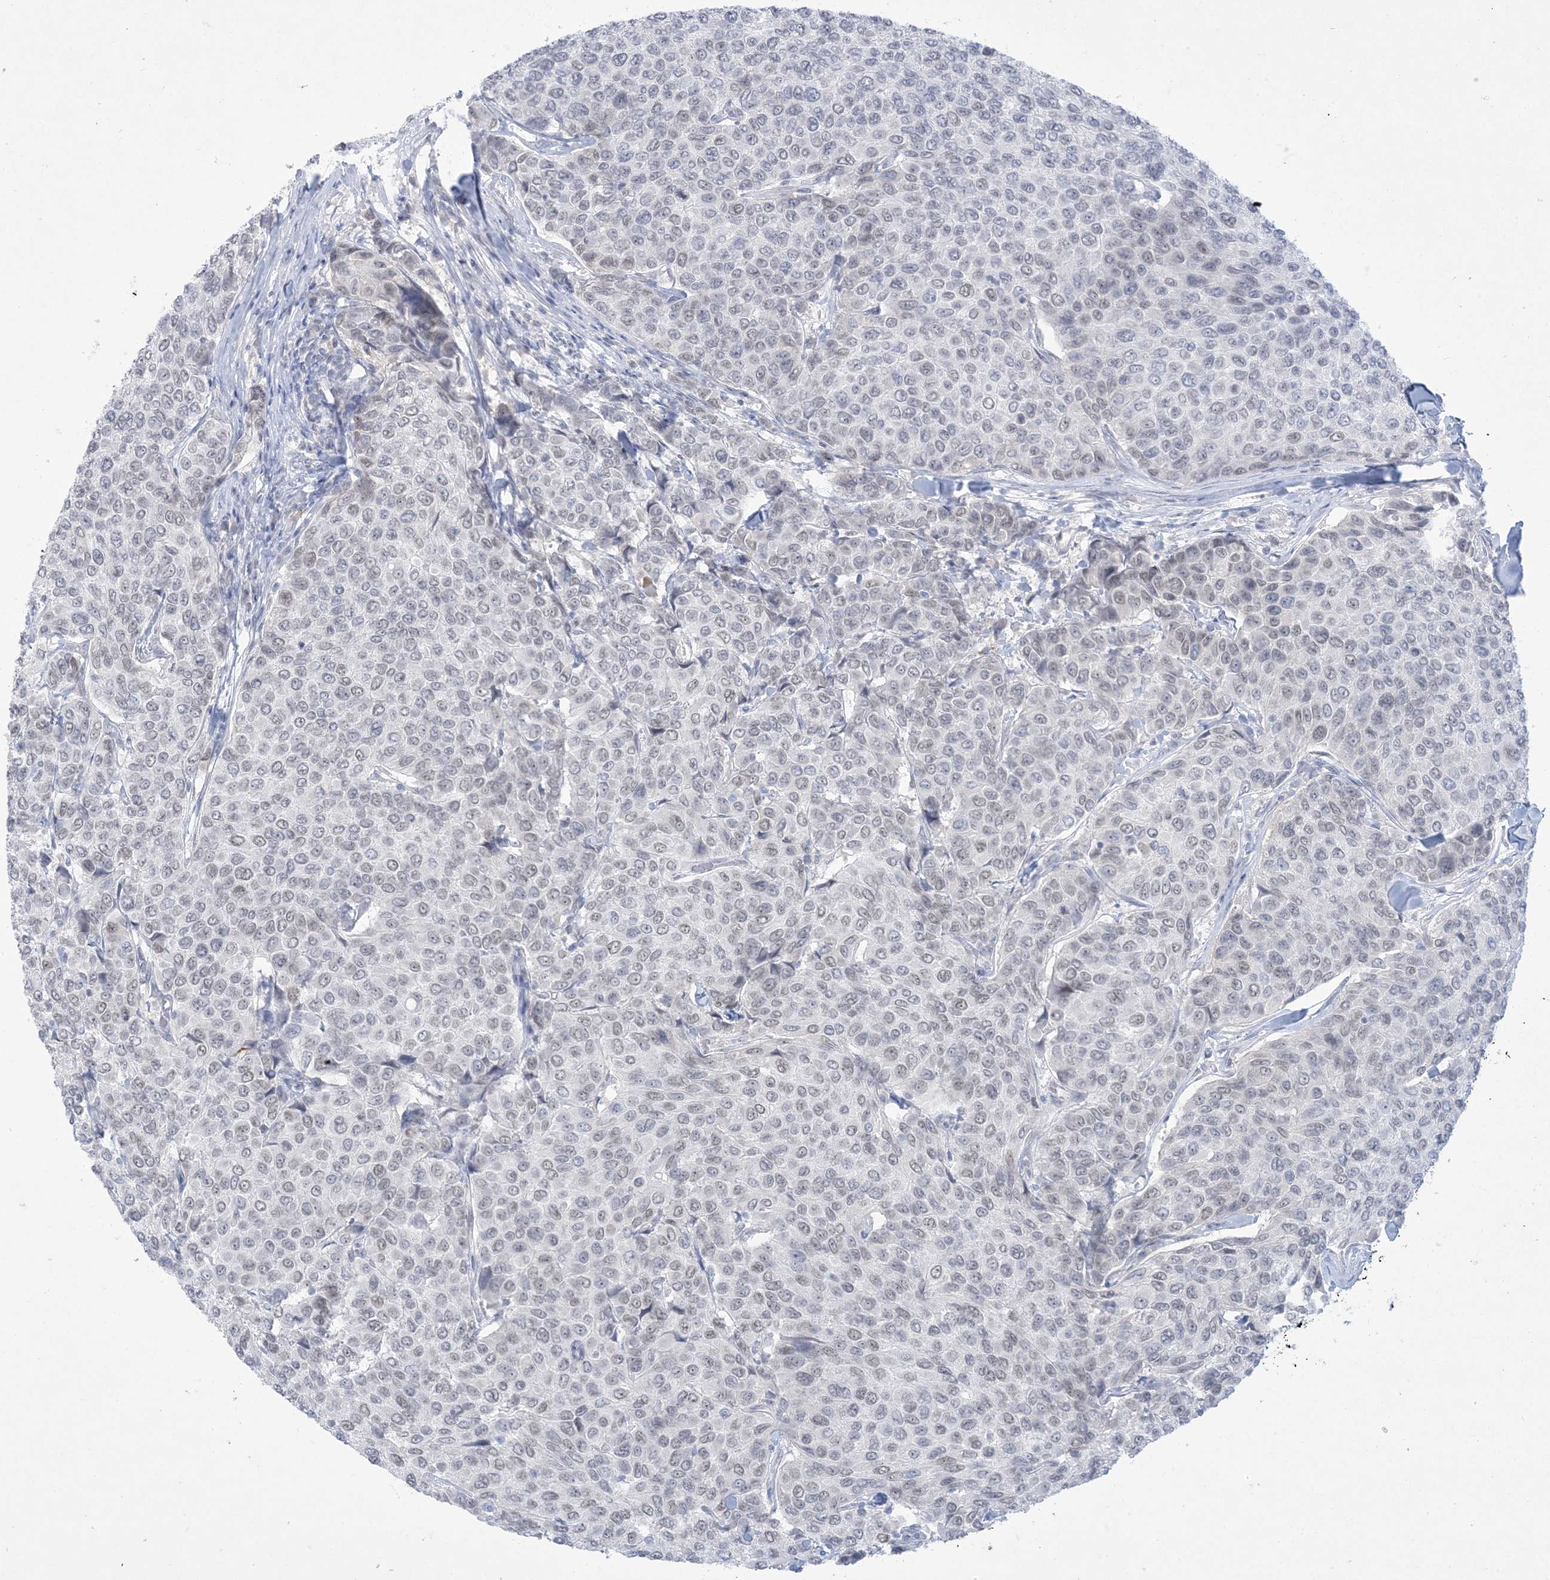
{"staining": {"intensity": "weak", "quantity": "<25%", "location": "nuclear"}, "tissue": "breast cancer", "cell_type": "Tumor cells", "image_type": "cancer", "snomed": [{"axis": "morphology", "description": "Duct carcinoma"}, {"axis": "topography", "description": "Breast"}], "caption": "Tumor cells show no significant positivity in infiltrating ductal carcinoma (breast).", "gene": "HOMEZ", "patient": {"sex": "female", "age": 55}}